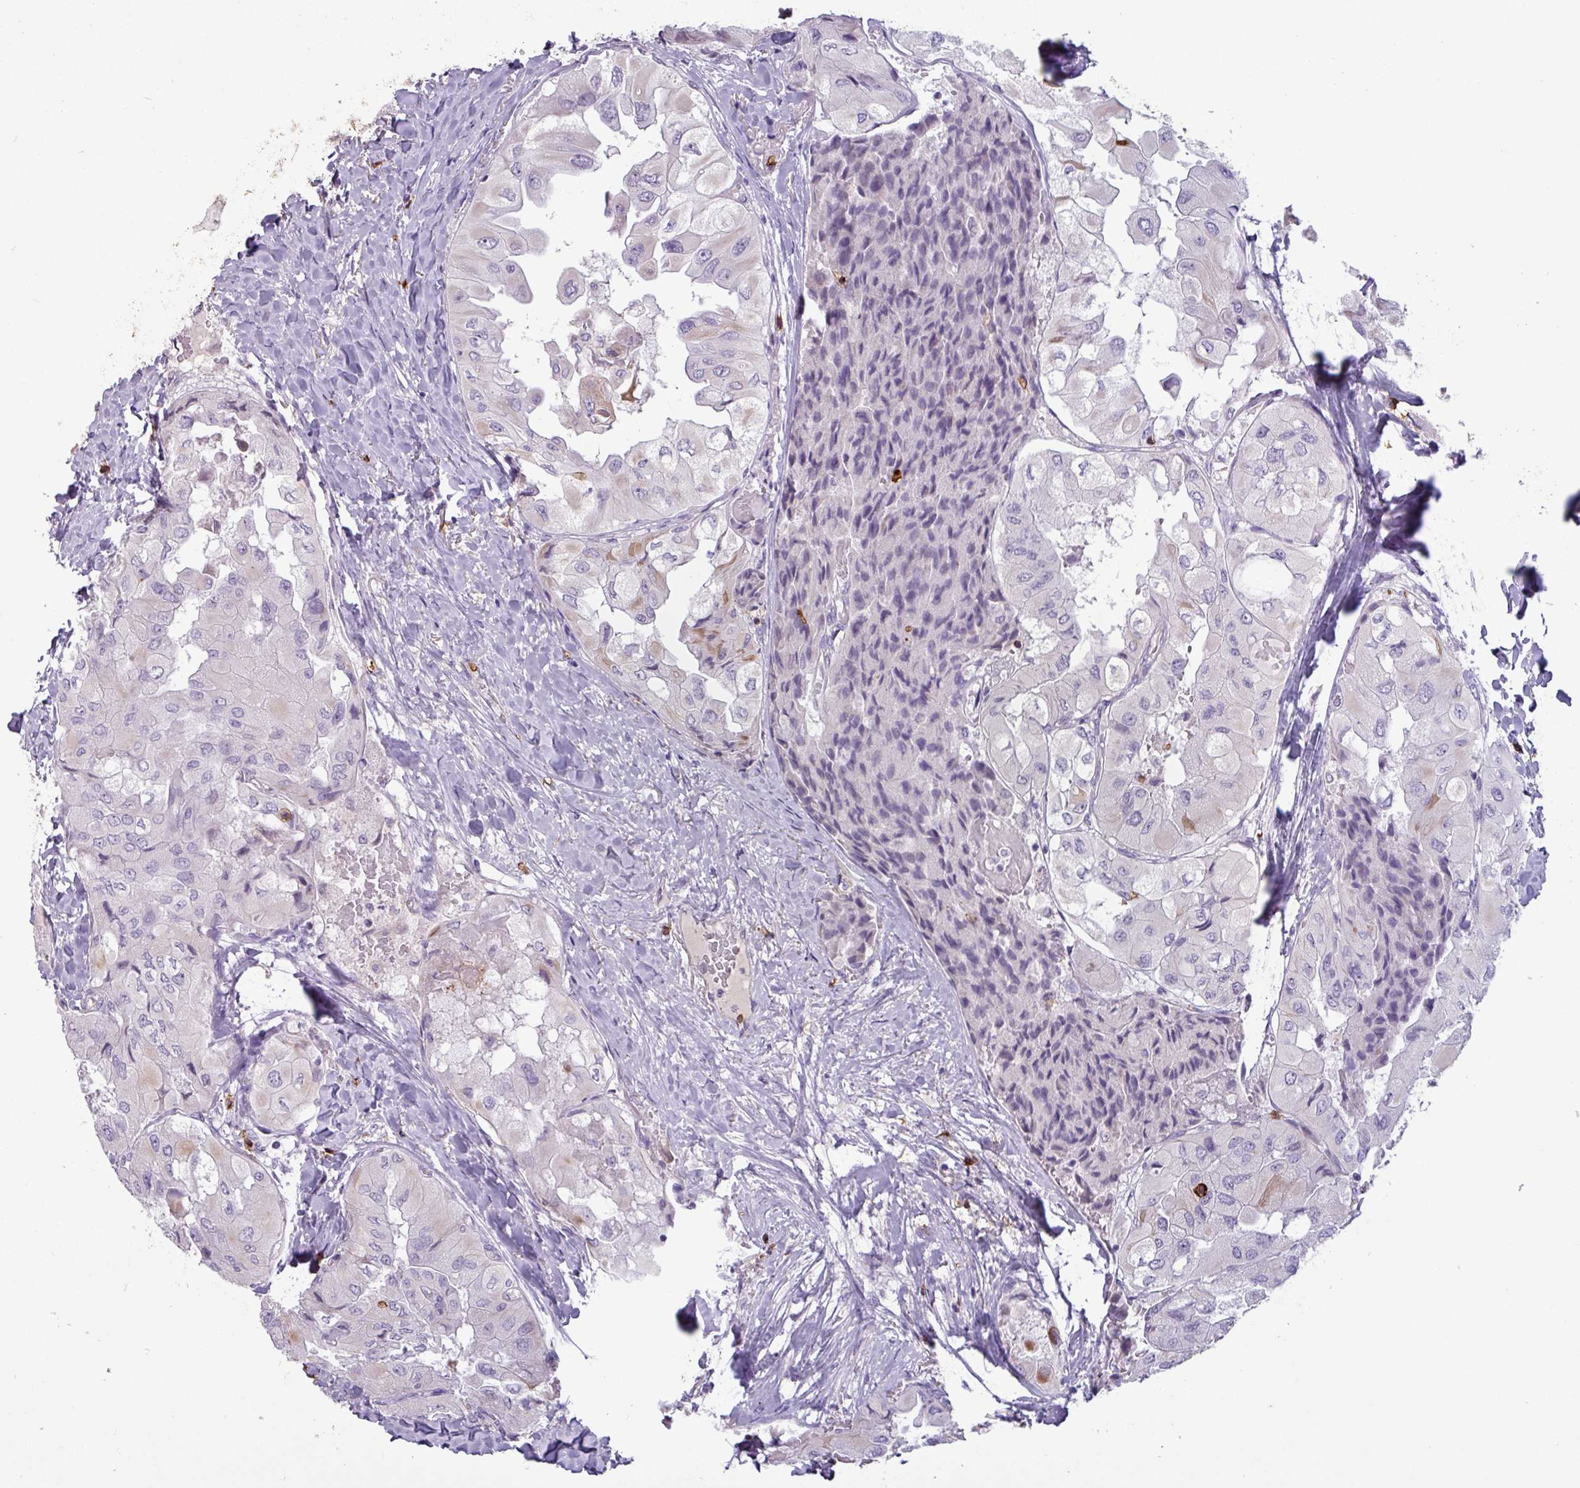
{"staining": {"intensity": "weak", "quantity": "<25%", "location": "cytoplasmic/membranous"}, "tissue": "thyroid cancer", "cell_type": "Tumor cells", "image_type": "cancer", "snomed": [{"axis": "morphology", "description": "Normal tissue, NOS"}, {"axis": "morphology", "description": "Papillary adenocarcinoma, NOS"}, {"axis": "topography", "description": "Thyroid gland"}], "caption": "Human thyroid papillary adenocarcinoma stained for a protein using immunohistochemistry demonstrates no positivity in tumor cells.", "gene": "CD8A", "patient": {"sex": "female", "age": 59}}